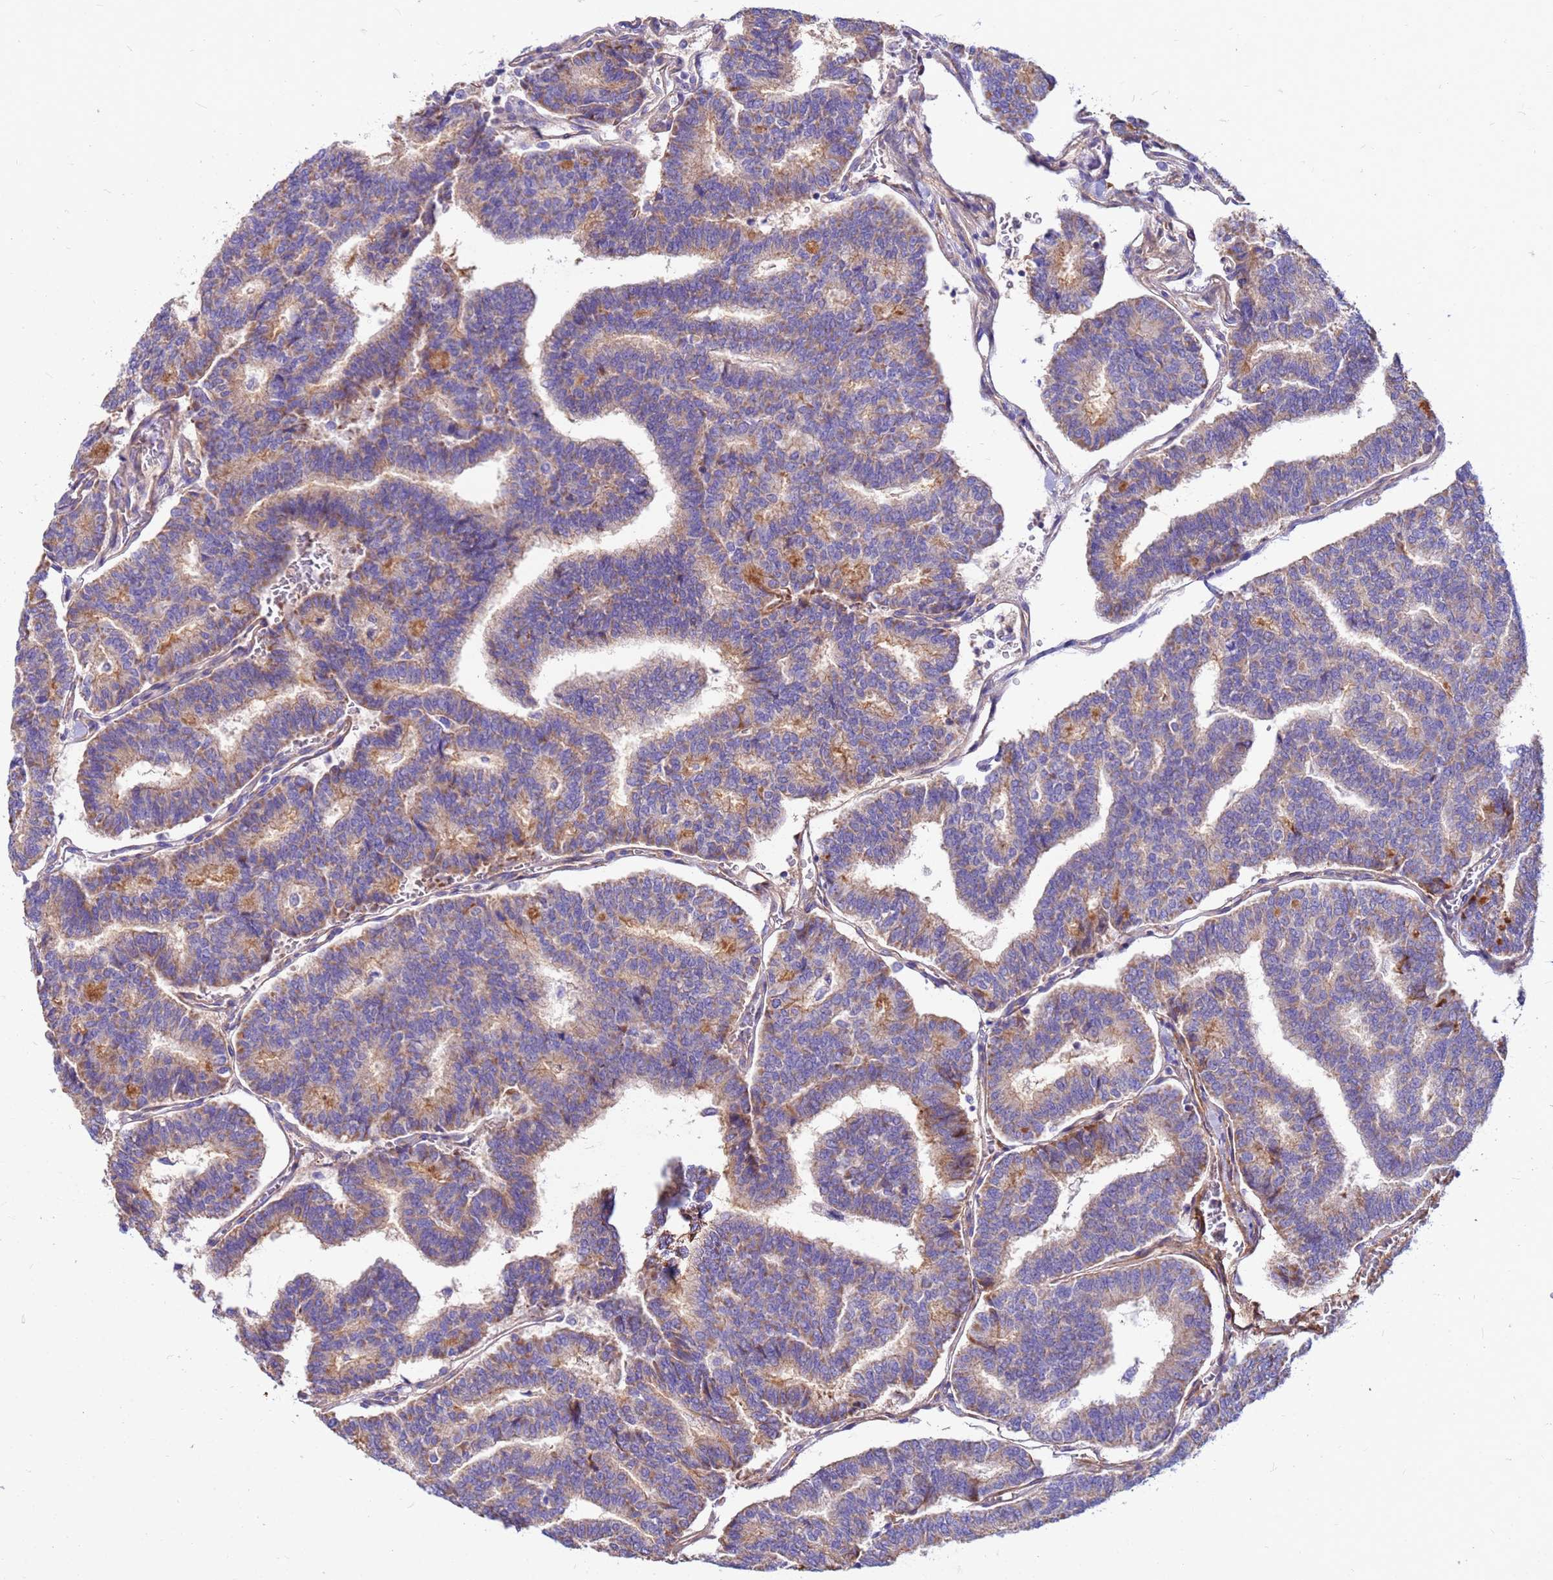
{"staining": {"intensity": "moderate", "quantity": "25%-75%", "location": "cytoplasmic/membranous"}, "tissue": "thyroid cancer", "cell_type": "Tumor cells", "image_type": "cancer", "snomed": [{"axis": "morphology", "description": "Papillary adenocarcinoma, NOS"}, {"axis": "topography", "description": "Thyroid gland"}], "caption": "Human thyroid papillary adenocarcinoma stained for a protein (brown) shows moderate cytoplasmic/membranous positive expression in approximately 25%-75% of tumor cells.", "gene": "CRHBP", "patient": {"sex": "female", "age": 35}}